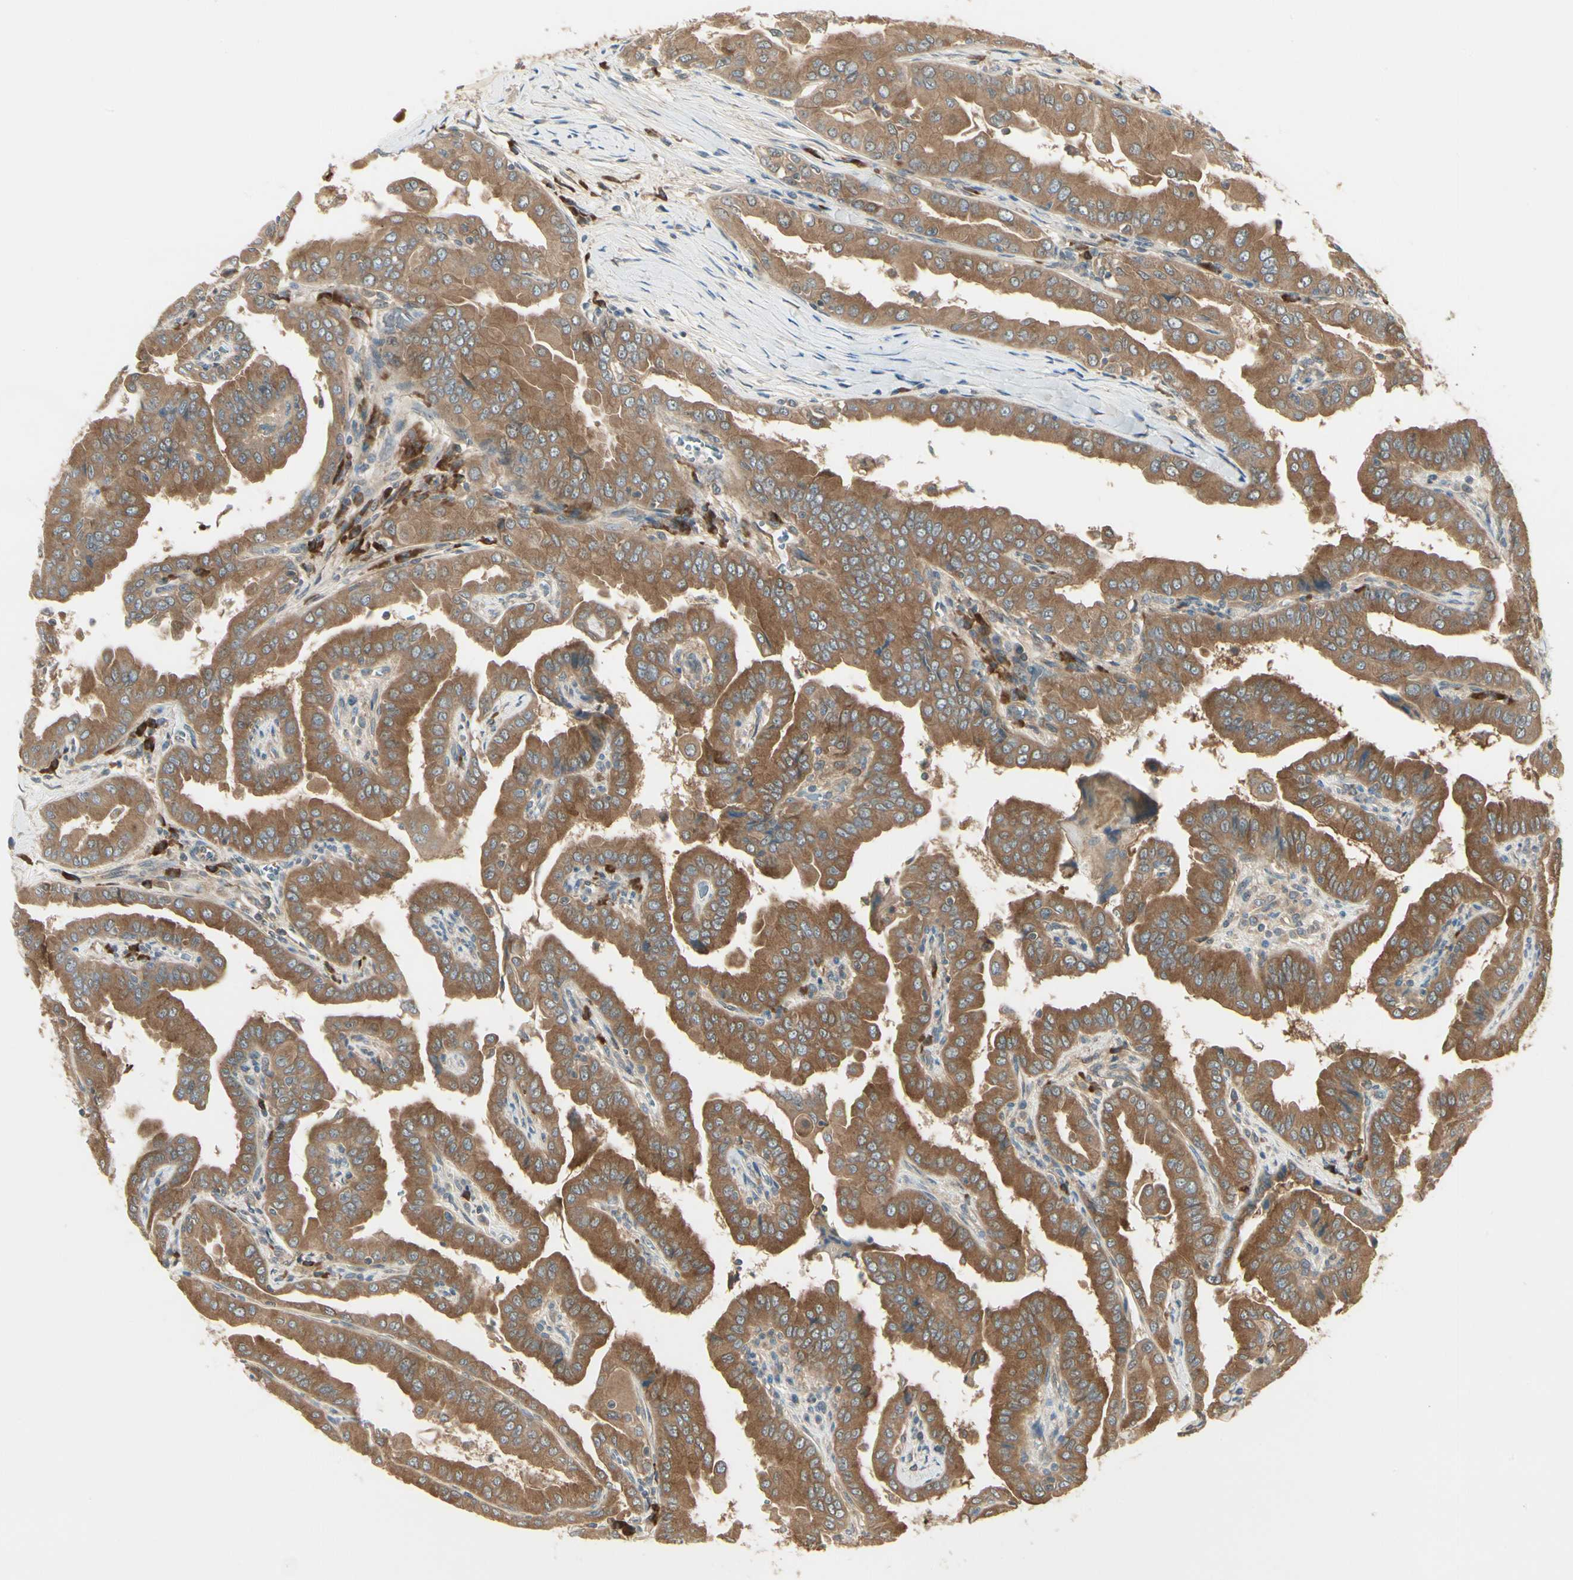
{"staining": {"intensity": "strong", "quantity": ">75%", "location": "cytoplasmic/membranous"}, "tissue": "thyroid cancer", "cell_type": "Tumor cells", "image_type": "cancer", "snomed": [{"axis": "morphology", "description": "Papillary adenocarcinoma, NOS"}, {"axis": "topography", "description": "Thyroid gland"}], "caption": "A photomicrograph showing strong cytoplasmic/membranous staining in about >75% of tumor cells in thyroid papillary adenocarcinoma, as visualized by brown immunohistochemical staining.", "gene": "NME1-NME2", "patient": {"sex": "male", "age": 33}}